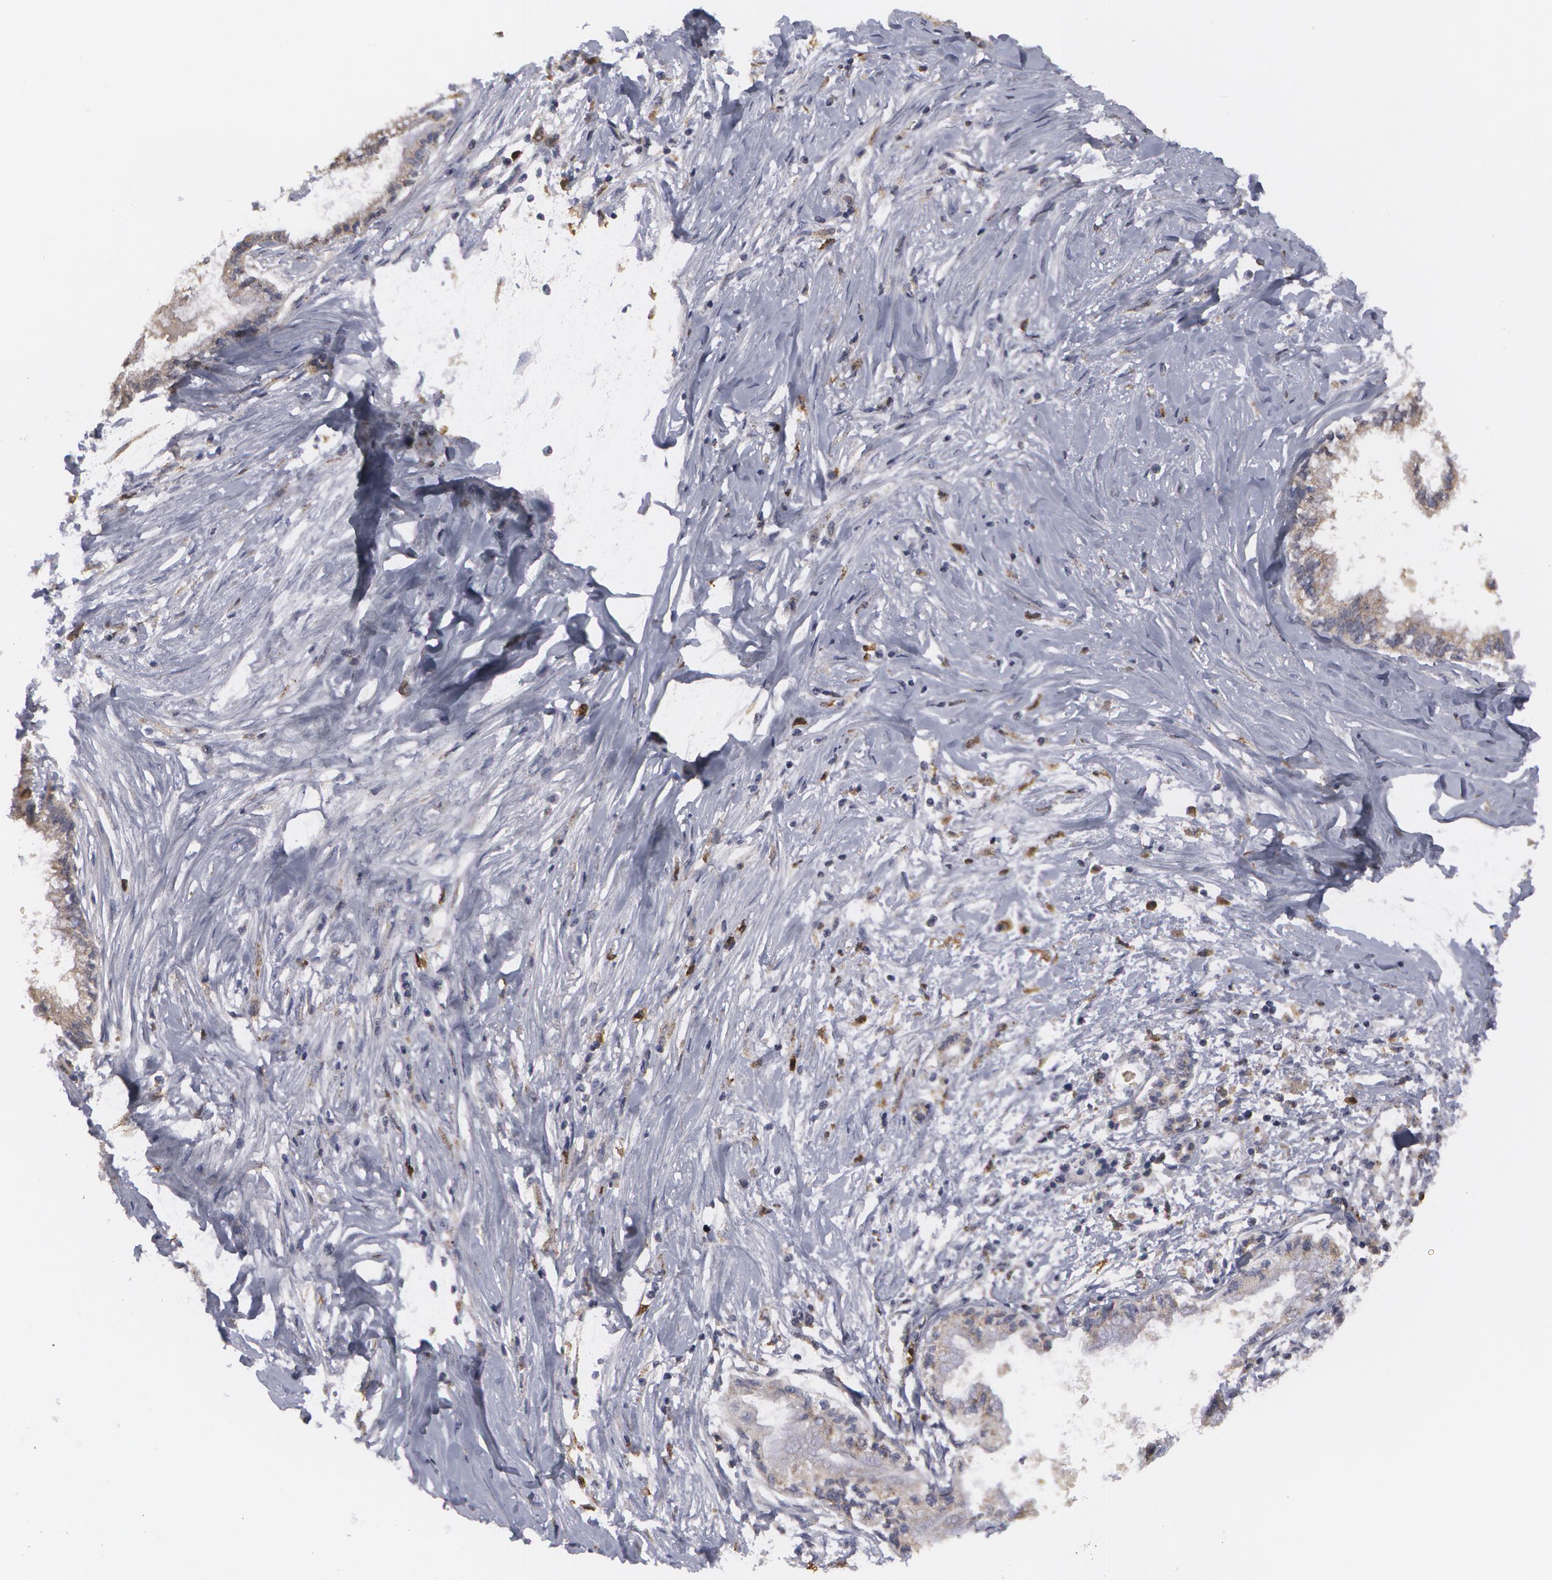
{"staining": {"intensity": "weak", "quantity": ">75%", "location": "cytoplasmic/membranous"}, "tissue": "pancreatic cancer", "cell_type": "Tumor cells", "image_type": "cancer", "snomed": [{"axis": "morphology", "description": "Adenocarcinoma, NOS"}, {"axis": "topography", "description": "Pancreas"}], "caption": "Pancreatic adenocarcinoma stained for a protein (brown) reveals weak cytoplasmic/membranous positive expression in approximately >75% of tumor cells.", "gene": "CAT", "patient": {"sex": "female", "age": 64}}